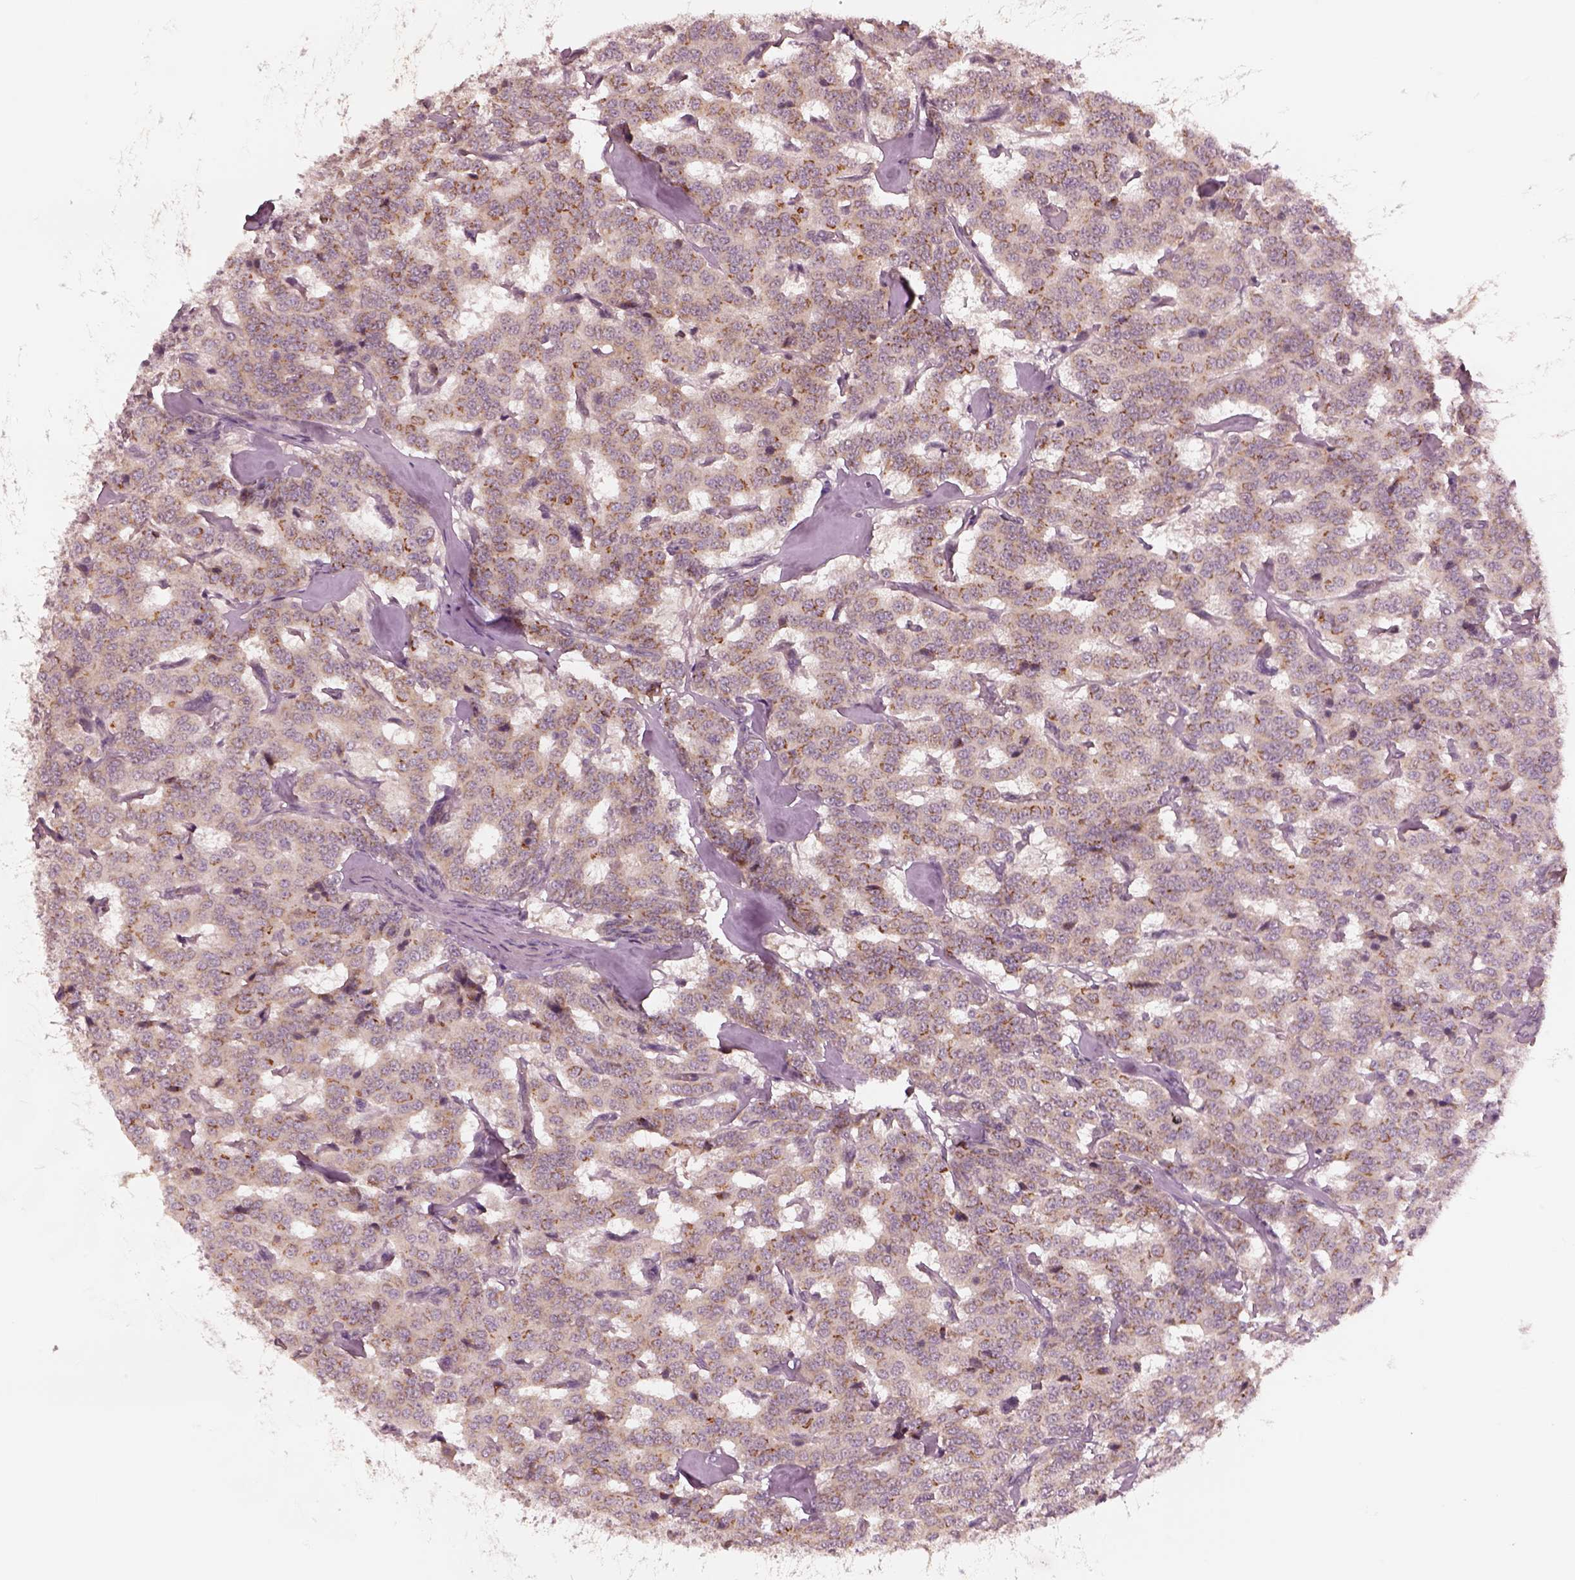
{"staining": {"intensity": "moderate", "quantity": ">75%", "location": "cytoplasmic/membranous"}, "tissue": "carcinoid", "cell_type": "Tumor cells", "image_type": "cancer", "snomed": [{"axis": "morphology", "description": "Carcinoid, malignant, NOS"}, {"axis": "topography", "description": "Lung"}], "caption": "Carcinoid stained with immunohistochemistry (IHC) exhibits moderate cytoplasmic/membranous positivity in approximately >75% of tumor cells.", "gene": "SDCBP2", "patient": {"sex": "female", "age": 46}}